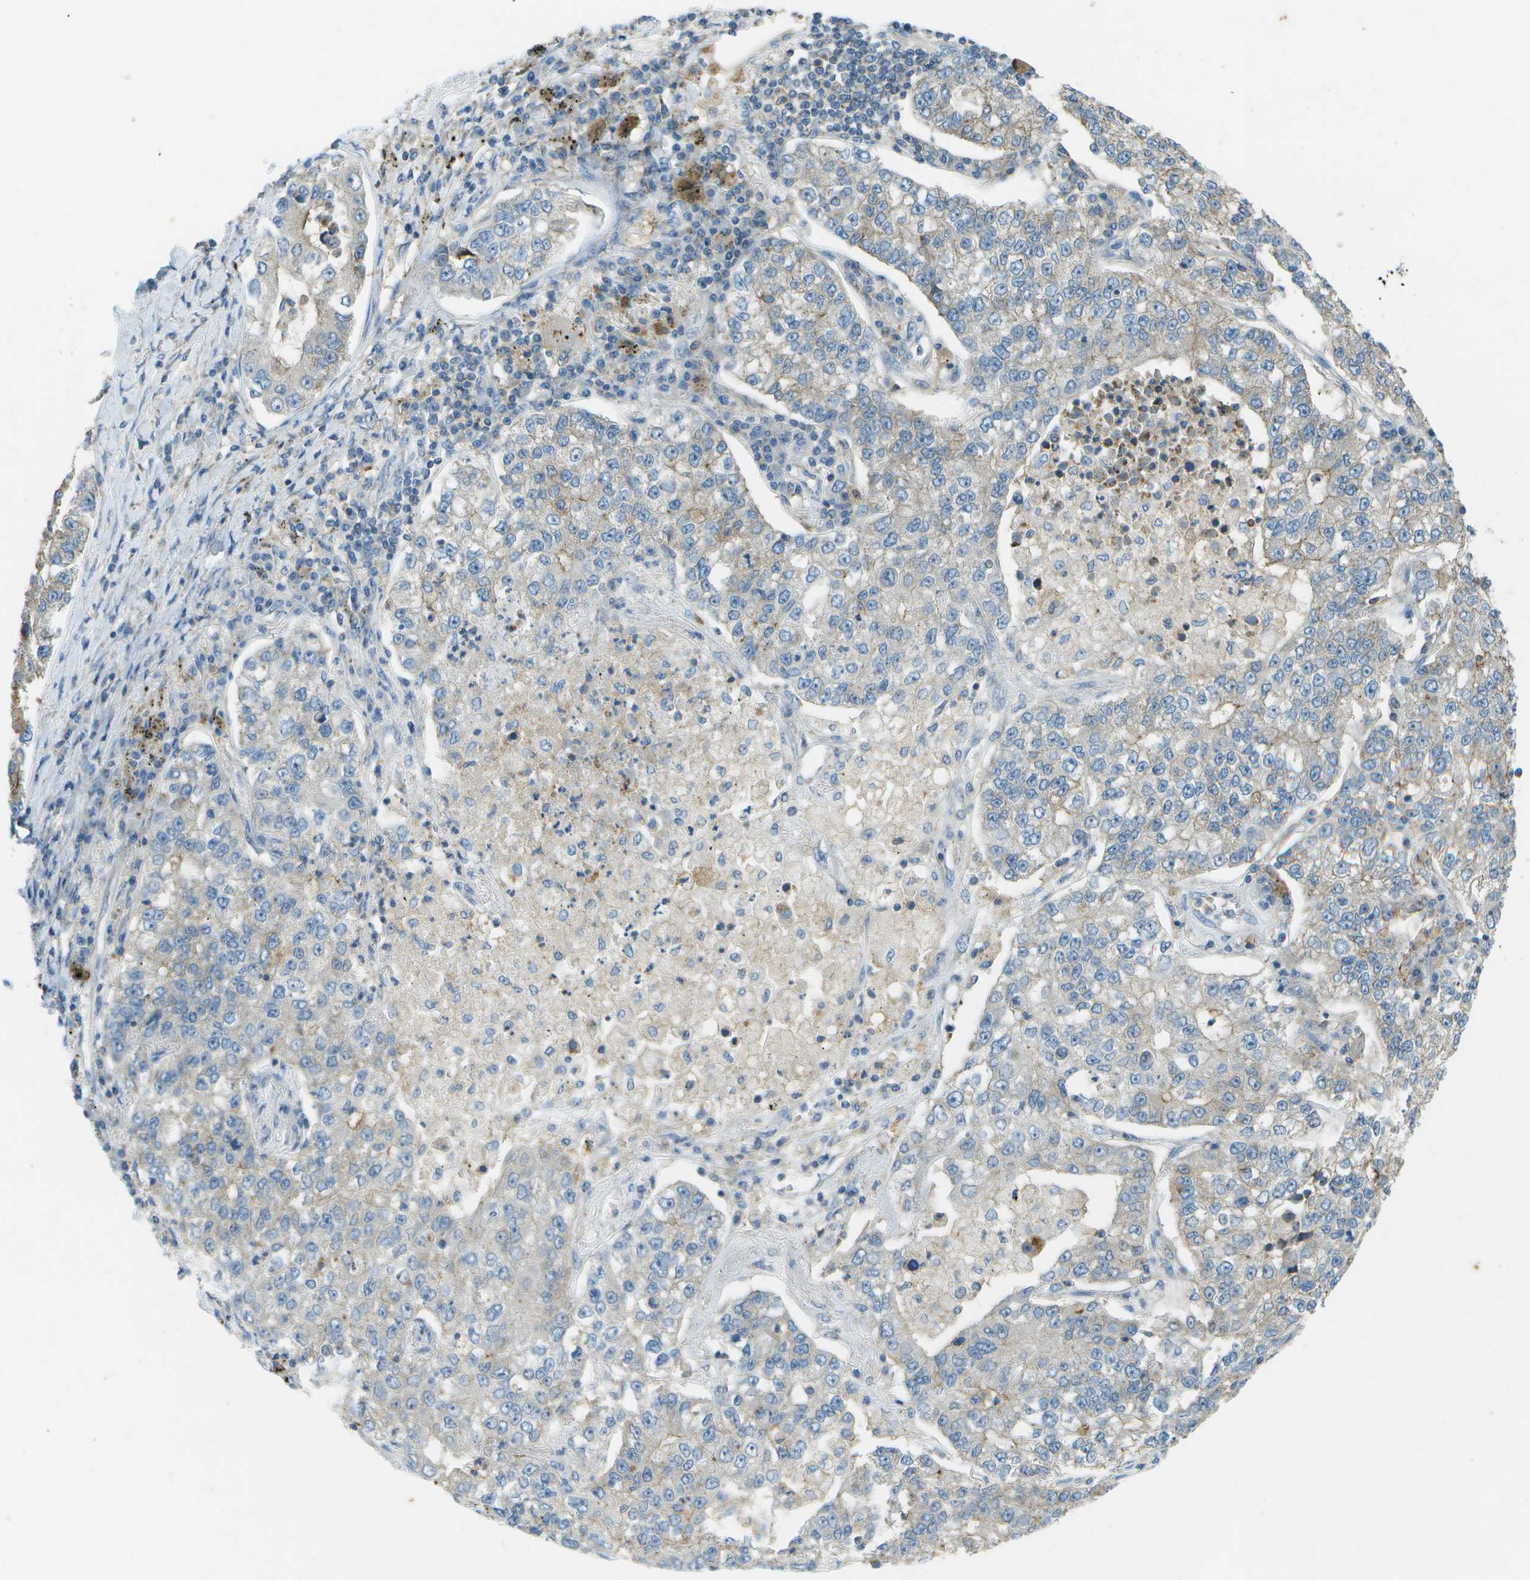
{"staining": {"intensity": "weak", "quantity": "<25%", "location": "cytoplasmic/membranous"}, "tissue": "lung cancer", "cell_type": "Tumor cells", "image_type": "cancer", "snomed": [{"axis": "morphology", "description": "Adenocarcinoma, NOS"}, {"axis": "topography", "description": "Lung"}], "caption": "Human lung cancer (adenocarcinoma) stained for a protein using IHC displays no expression in tumor cells.", "gene": "LRRC66", "patient": {"sex": "male", "age": 49}}